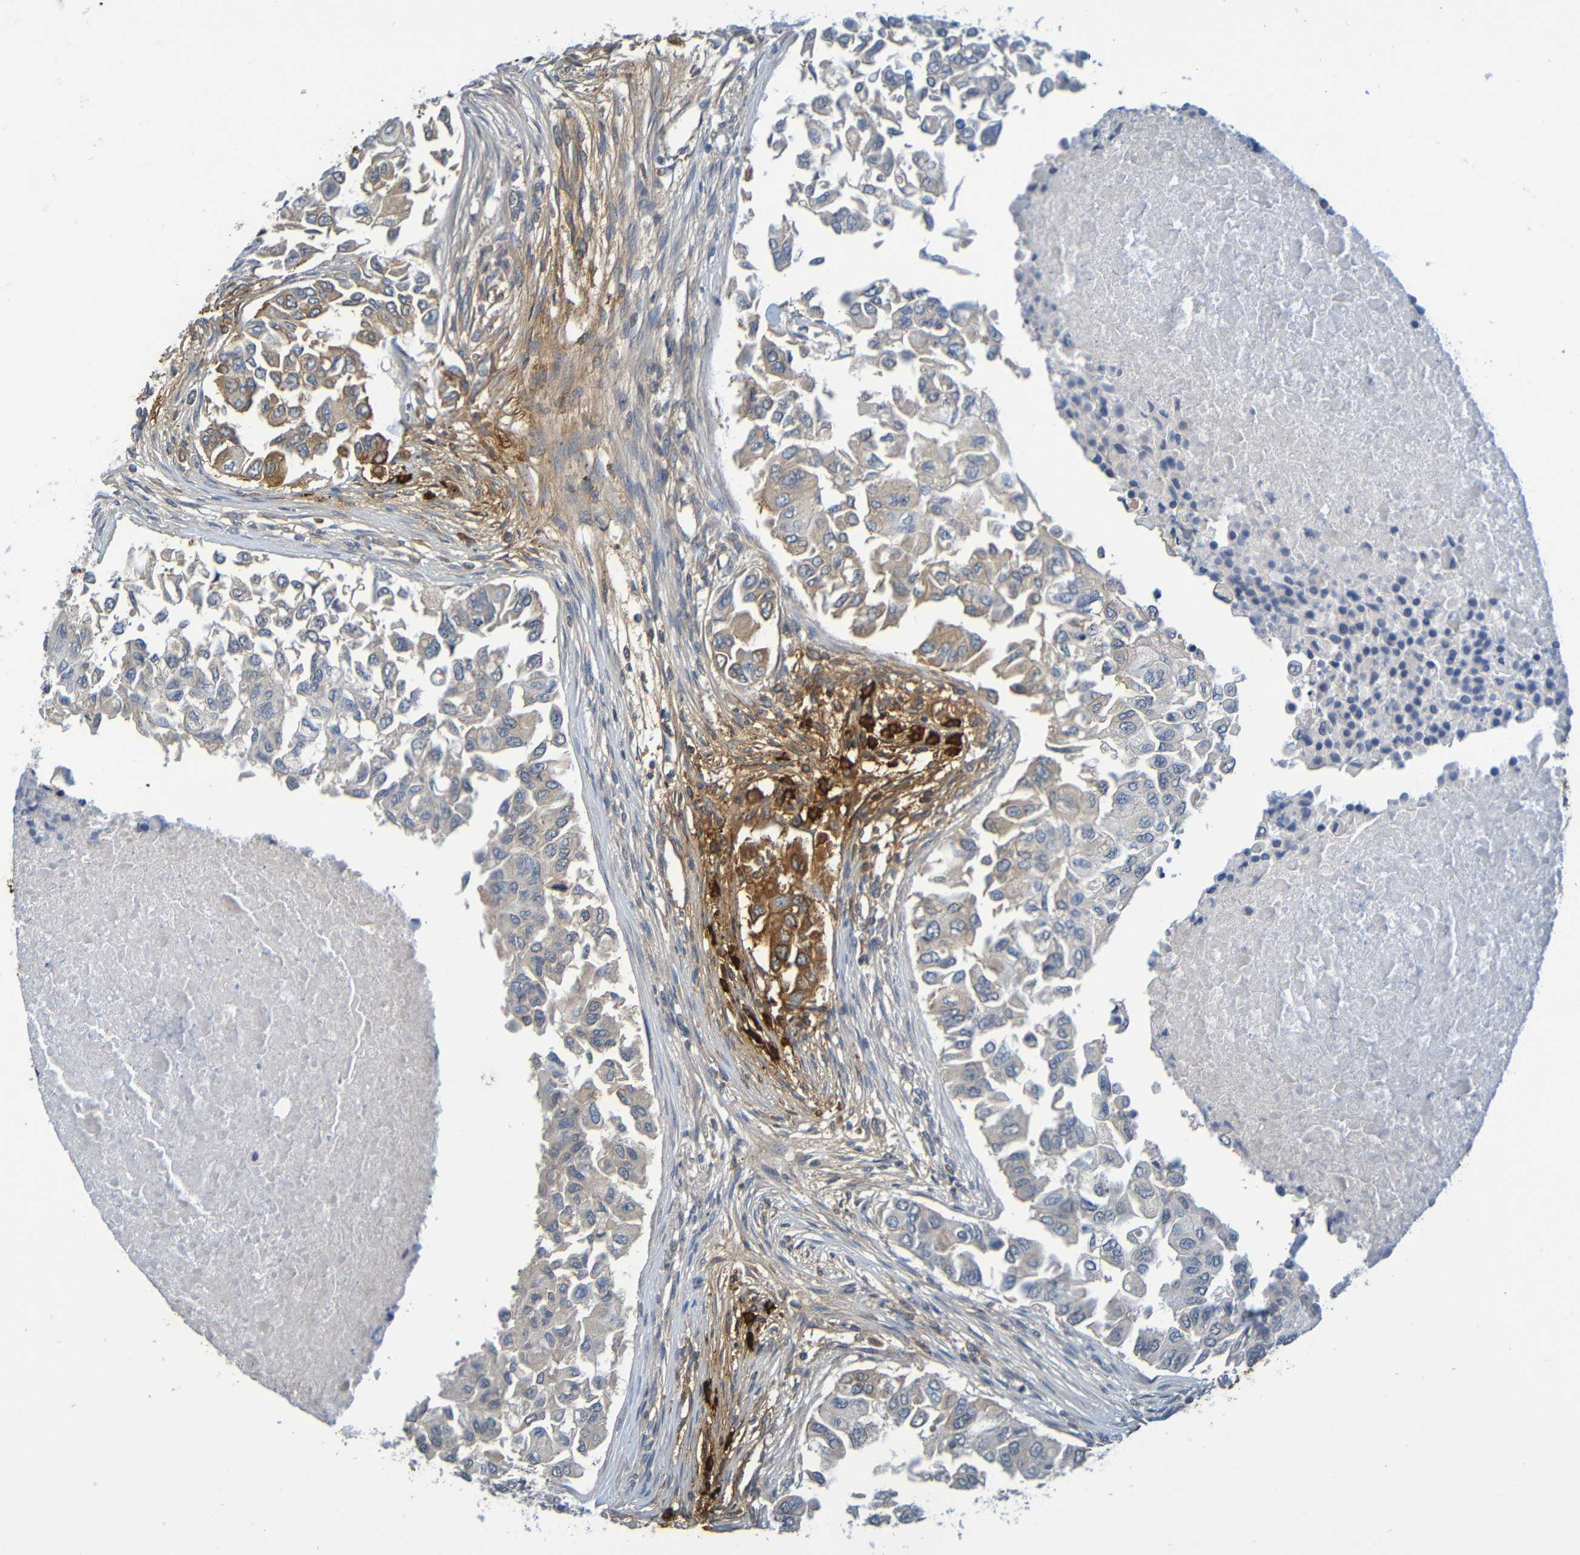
{"staining": {"intensity": "weak", "quantity": "25%-75%", "location": "cytoplasmic/membranous"}, "tissue": "breast cancer", "cell_type": "Tumor cells", "image_type": "cancer", "snomed": [{"axis": "morphology", "description": "Normal tissue, NOS"}, {"axis": "morphology", "description": "Duct carcinoma"}, {"axis": "topography", "description": "Breast"}], "caption": "Breast cancer stained with a brown dye demonstrates weak cytoplasmic/membranous positive positivity in approximately 25%-75% of tumor cells.", "gene": "C3AR1", "patient": {"sex": "female", "age": 49}}